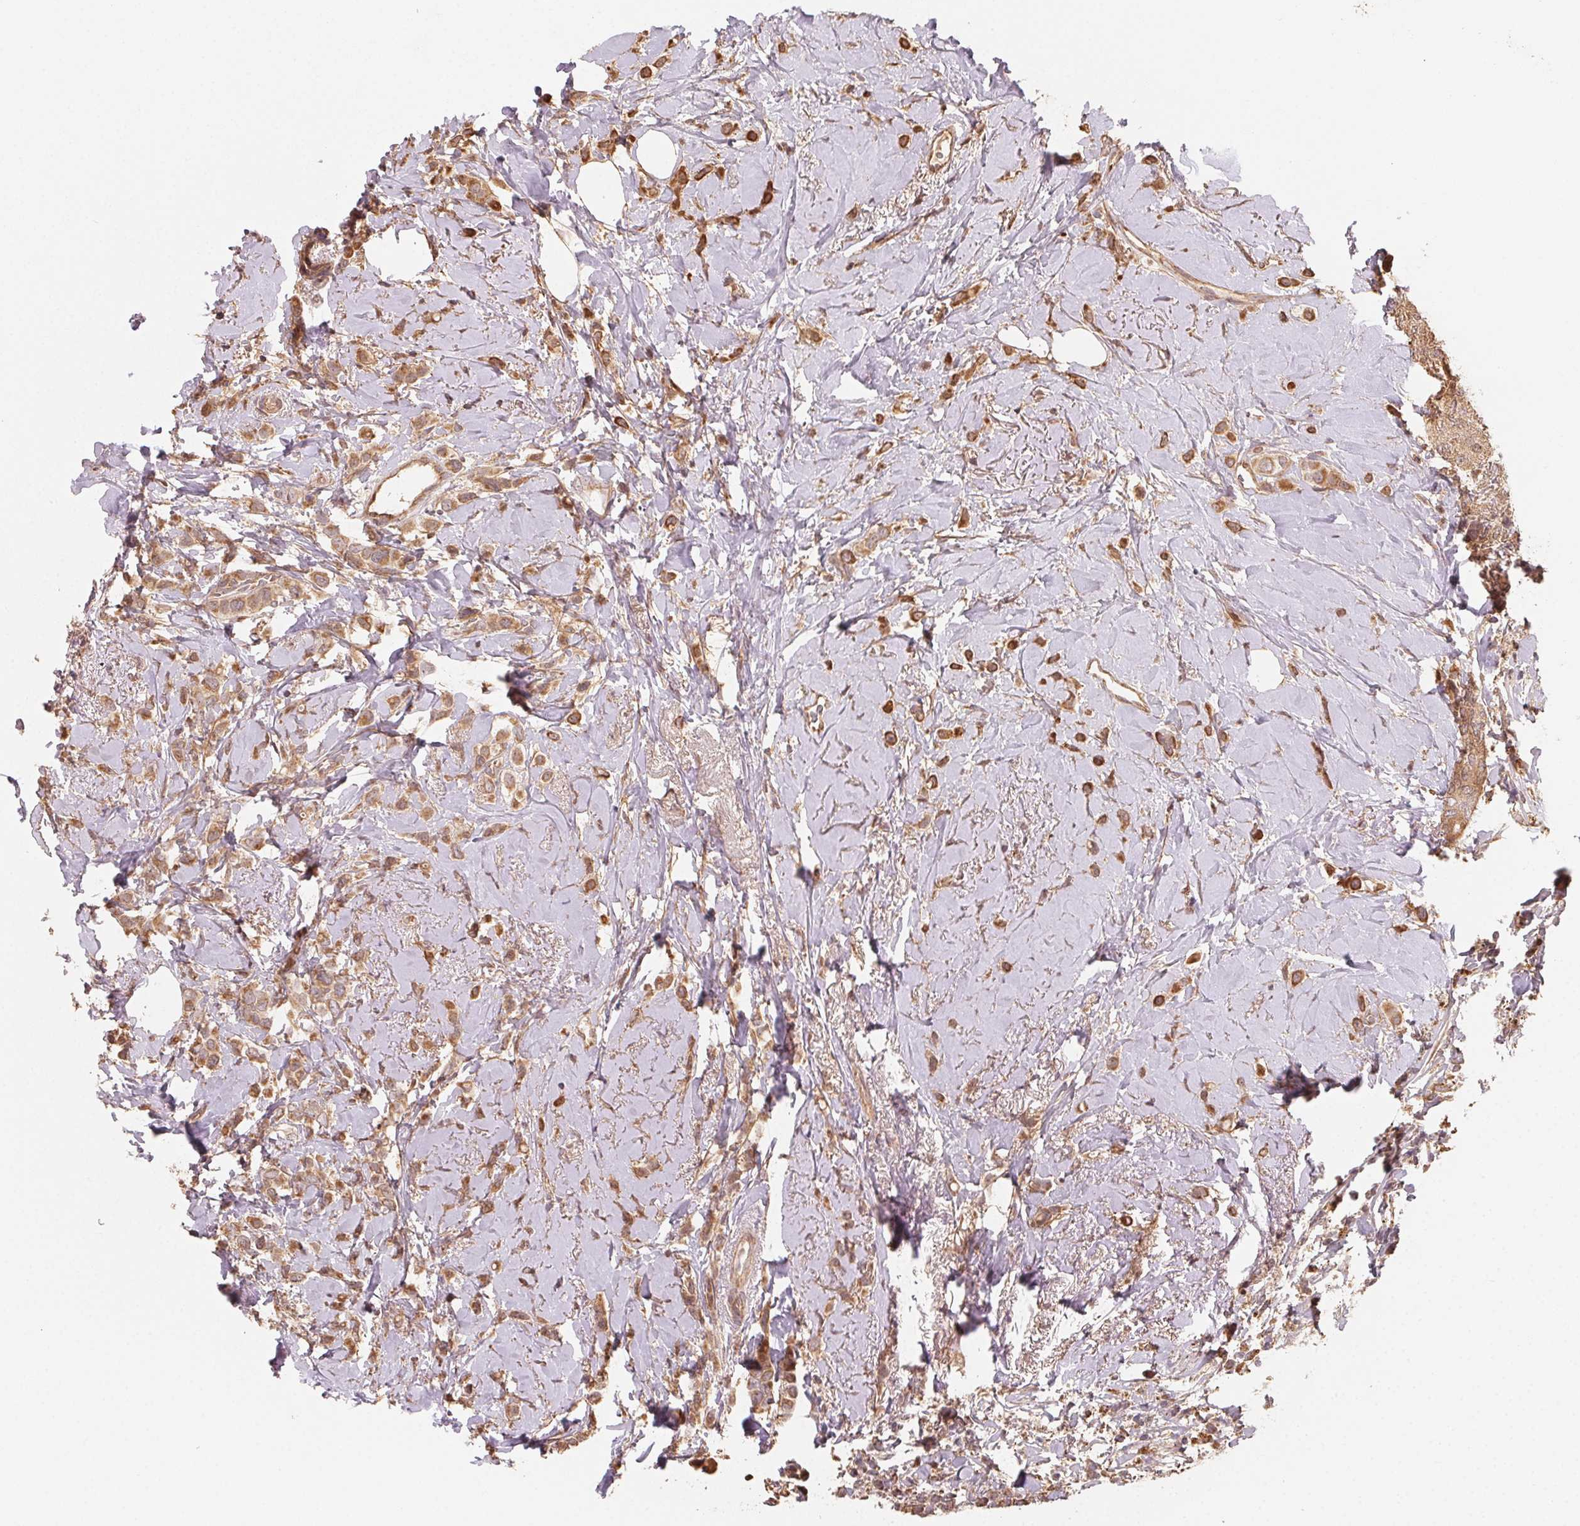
{"staining": {"intensity": "moderate", "quantity": ">75%", "location": "cytoplasmic/membranous"}, "tissue": "breast cancer", "cell_type": "Tumor cells", "image_type": "cancer", "snomed": [{"axis": "morphology", "description": "Lobular carcinoma"}, {"axis": "topography", "description": "Breast"}], "caption": "This histopathology image exhibits immunohistochemistry staining of lobular carcinoma (breast), with medium moderate cytoplasmic/membranous expression in about >75% of tumor cells.", "gene": "WBP2", "patient": {"sex": "female", "age": 66}}